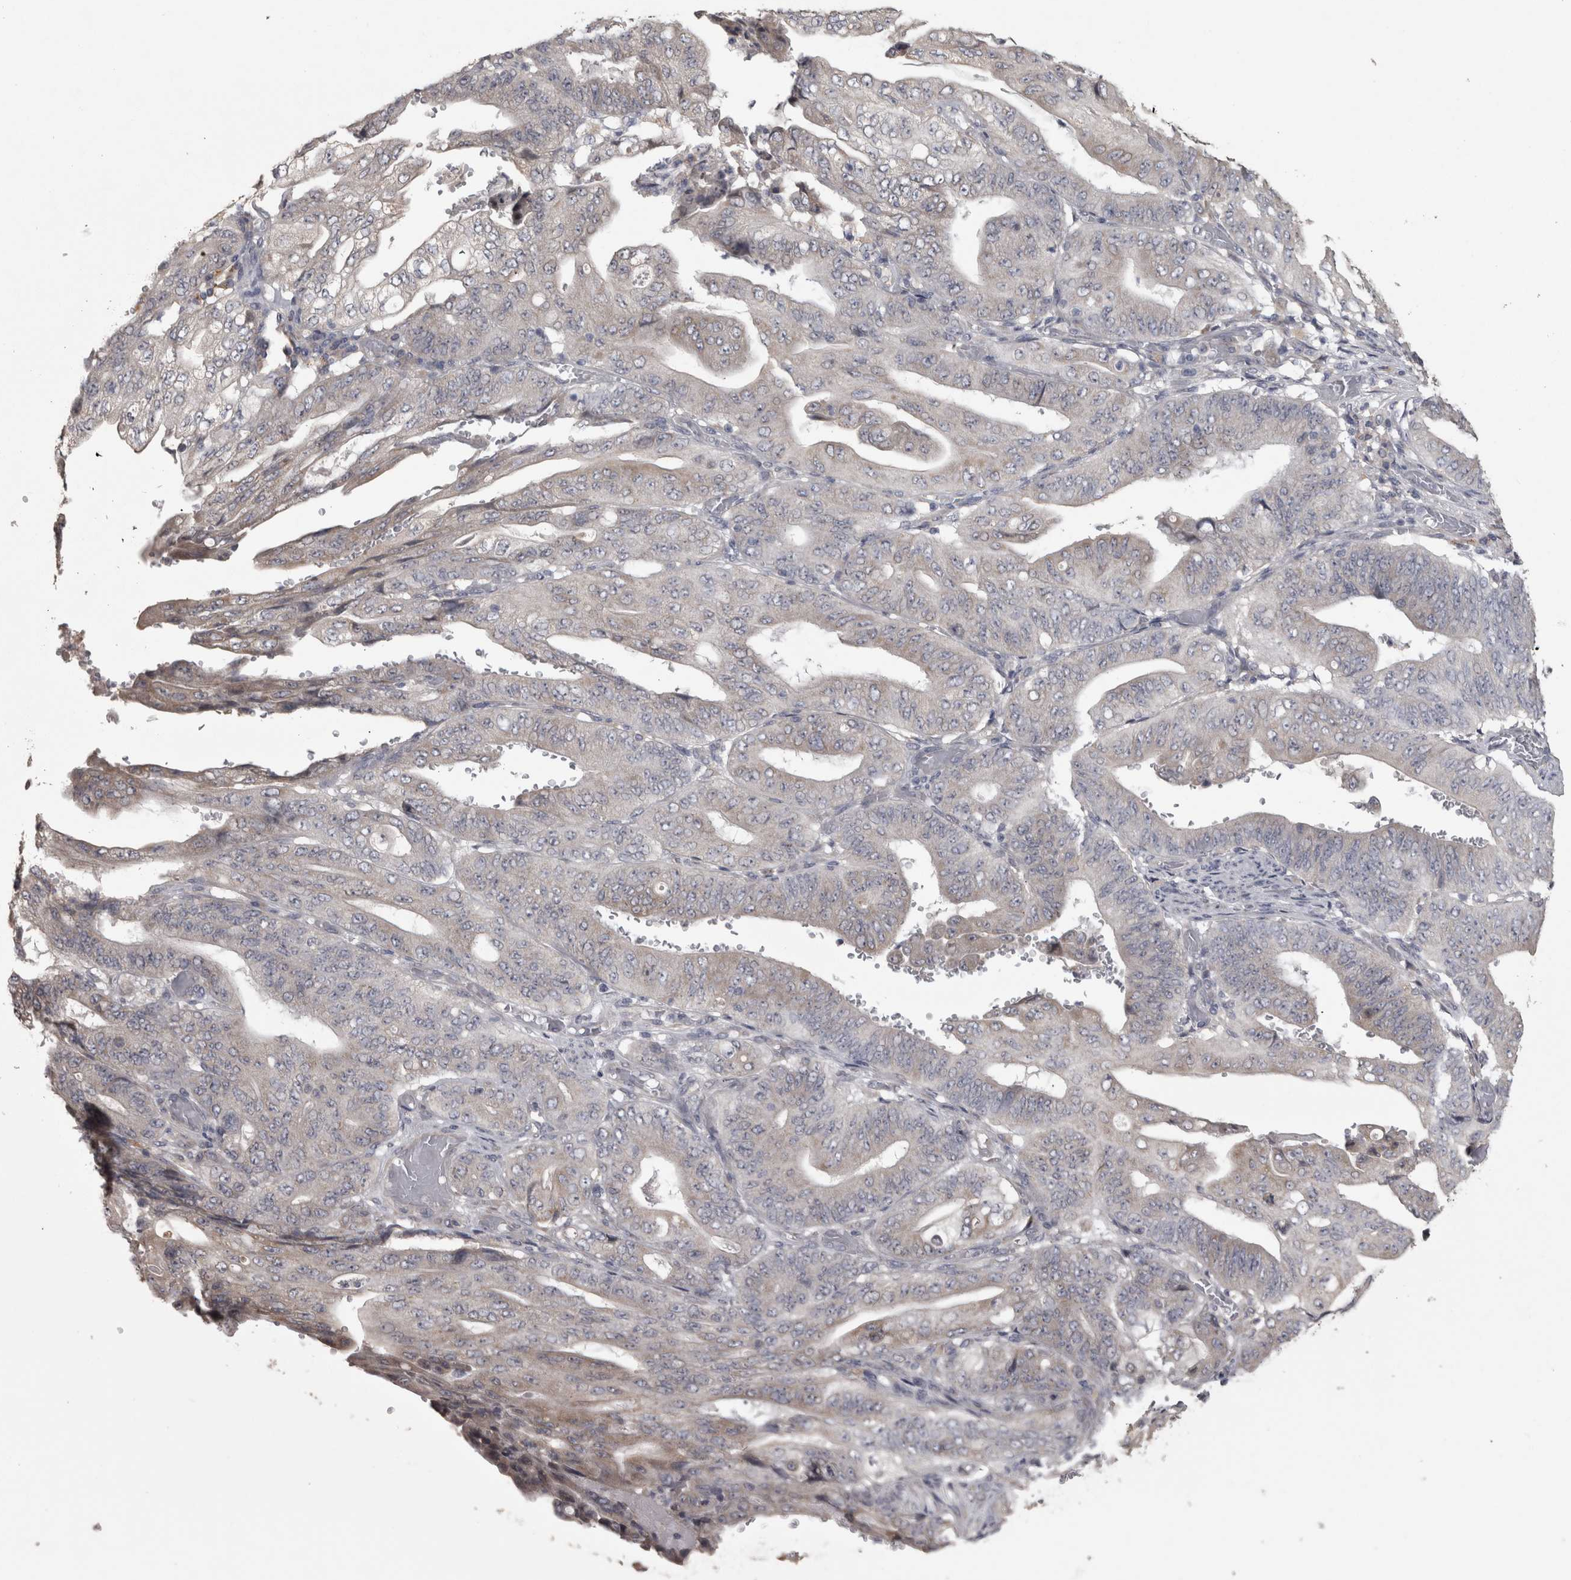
{"staining": {"intensity": "negative", "quantity": "none", "location": "none"}, "tissue": "stomach cancer", "cell_type": "Tumor cells", "image_type": "cancer", "snomed": [{"axis": "morphology", "description": "Adenocarcinoma, NOS"}, {"axis": "topography", "description": "Stomach"}], "caption": "Immunohistochemistry (IHC) of stomach cancer exhibits no expression in tumor cells.", "gene": "RAB29", "patient": {"sex": "female", "age": 73}}